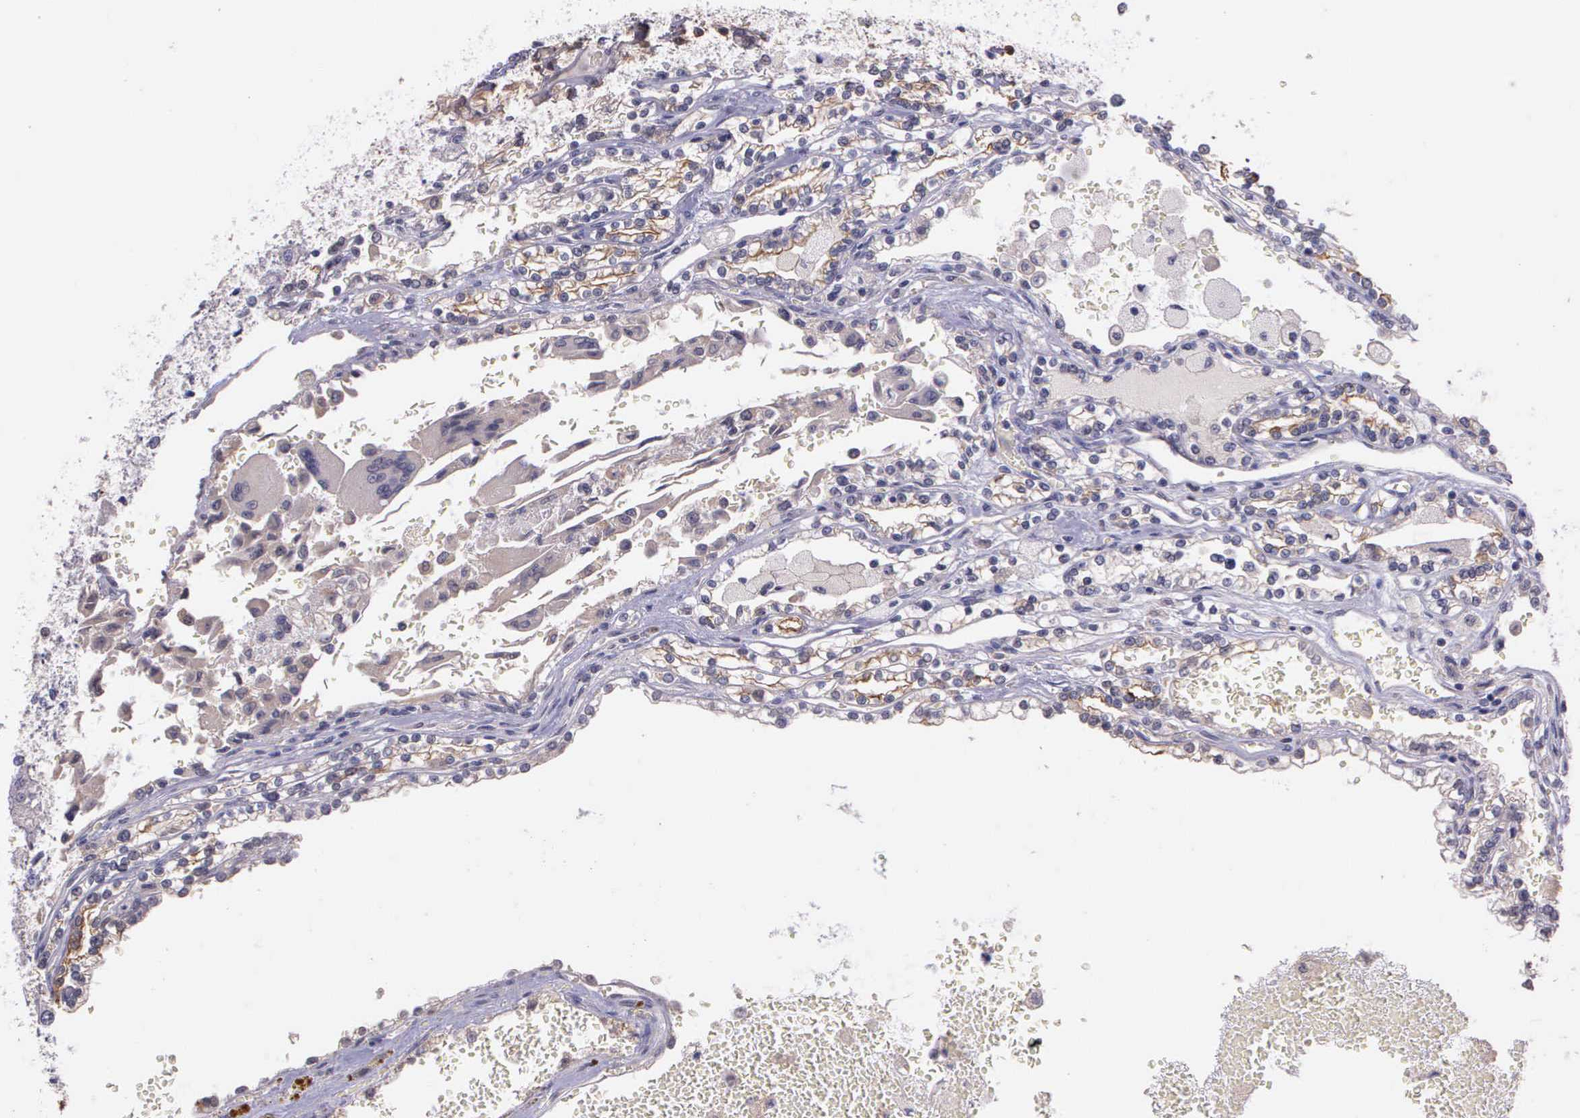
{"staining": {"intensity": "negative", "quantity": "none", "location": "none"}, "tissue": "renal cancer", "cell_type": "Tumor cells", "image_type": "cancer", "snomed": [{"axis": "morphology", "description": "Adenocarcinoma, NOS"}, {"axis": "topography", "description": "Kidney"}], "caption": "Immunohistochemical staining of human adenocarcinoma (renal) demonstrates no significant expression in tumor cells.", "gene": "IGBP1", "patient": {"sex": "female", "age": 56}}